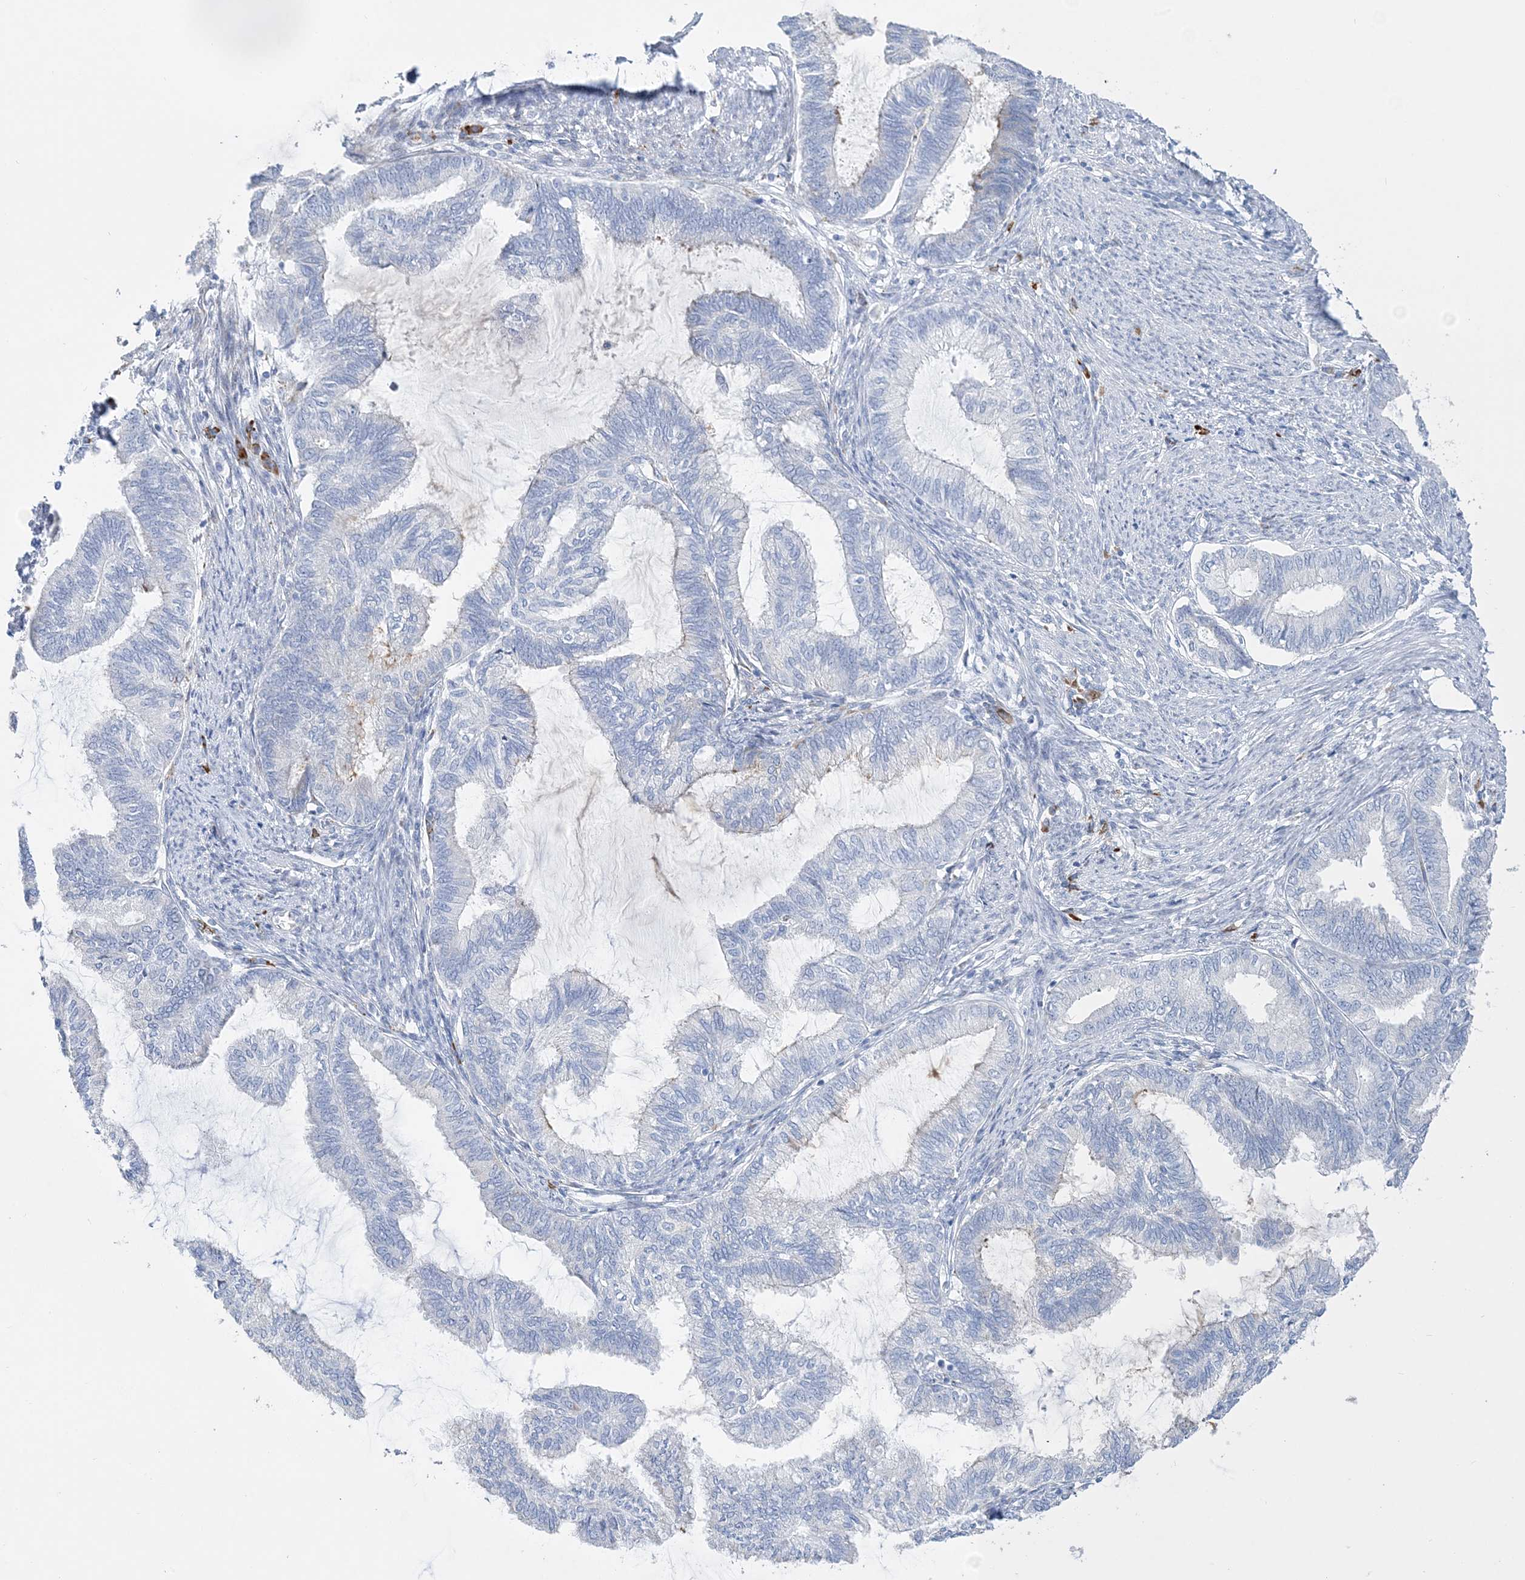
{"staining": {"intensity": "negative", "quantity": "none", "location": "none"}, "tissue": "endometrial cancer", "cell_type": "Tumor cells", "image_type": "cancer", "snomed": [{"axis": "morphology", "description": "Adenocarcinoma, NOS"}, {"axis": "topography", "description": "Endometrium"}], "caption": "A micrograph of human endometrial adenocarcinoma is negative for staining in tumor cells.", "gene": "TSPYL6", "patient": {"sex": "female", "age": 86}}